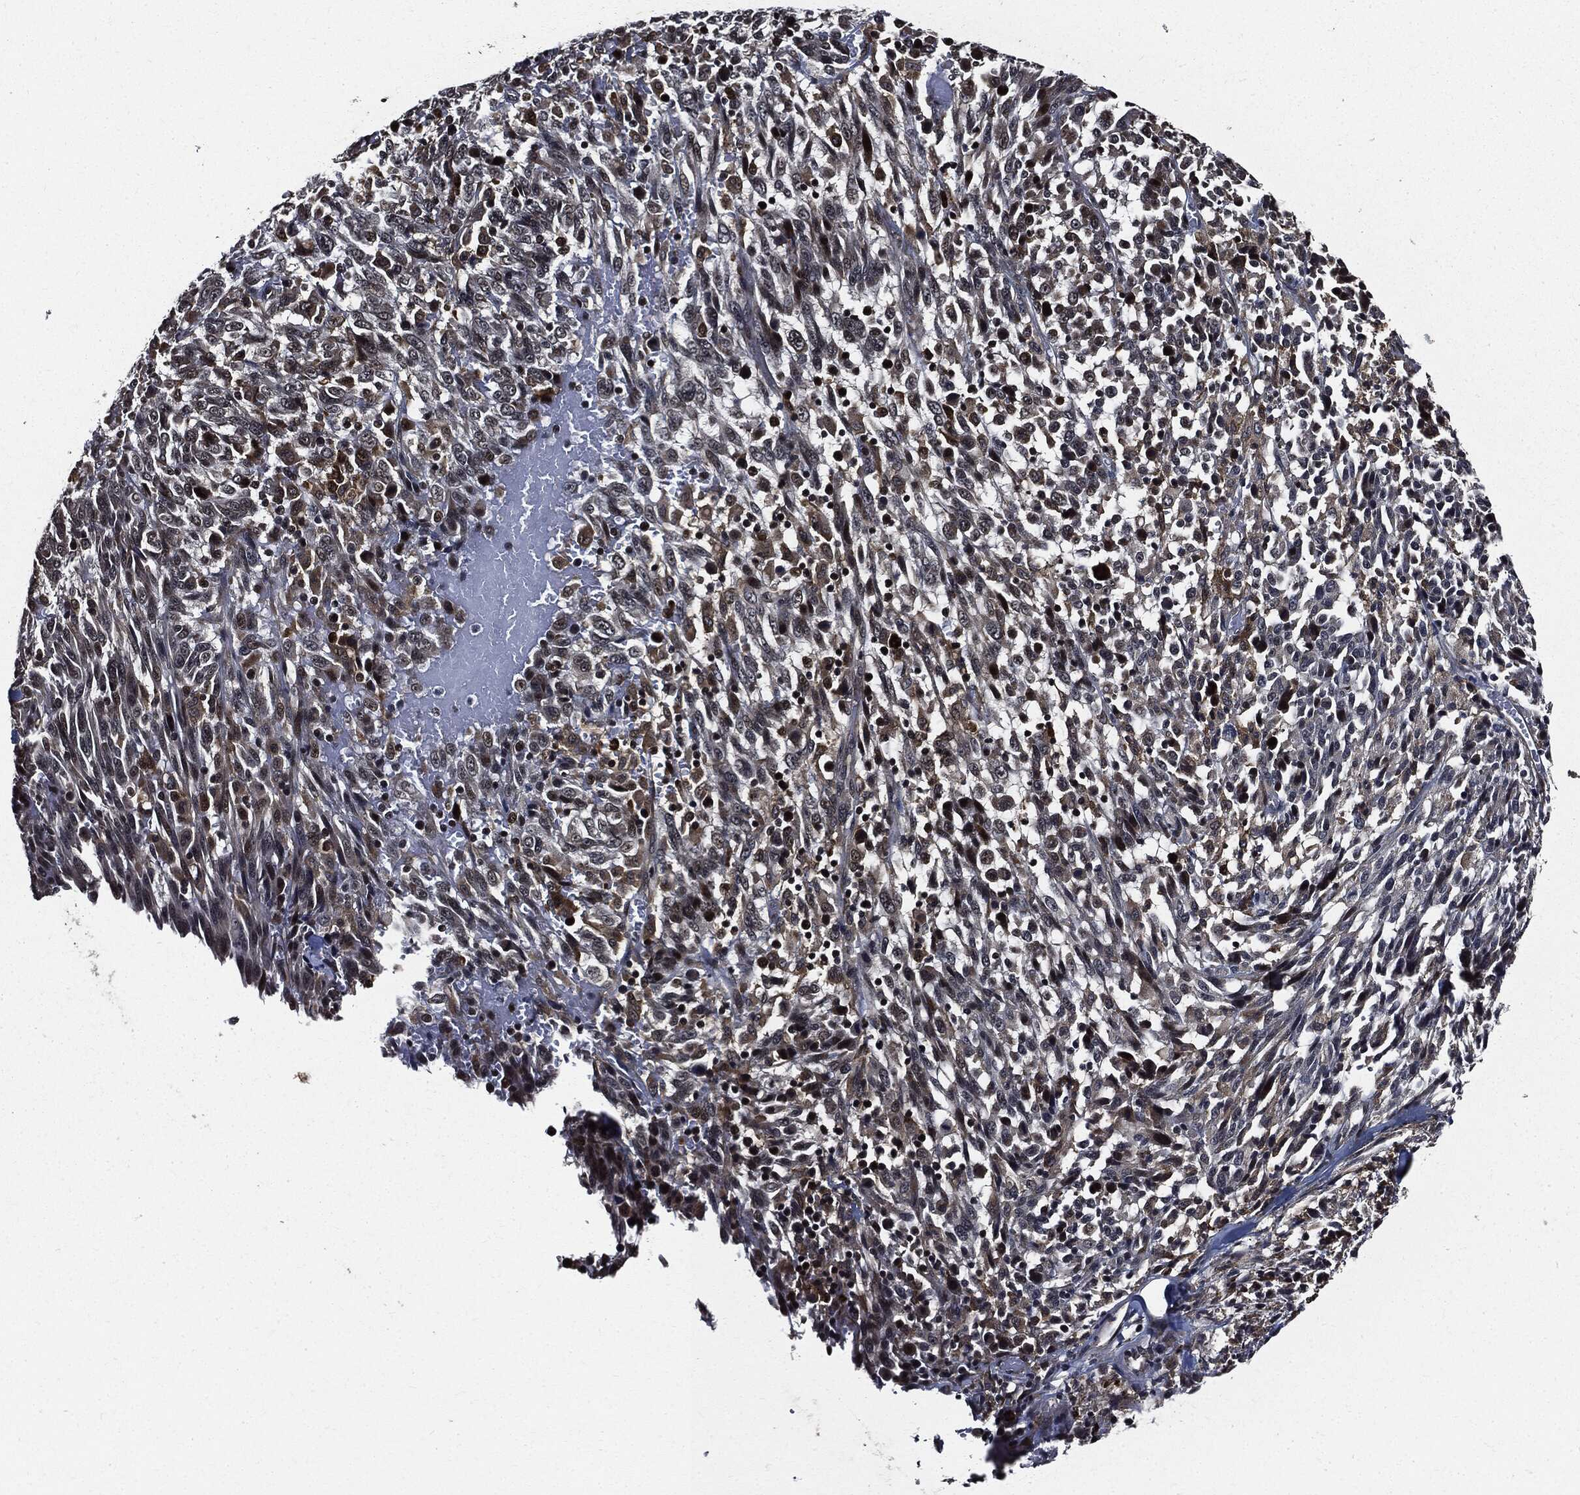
{"staining": {"intensity": "weak", "quantity": "<25%", "location": "cytoplasmic/membranous"}, "tissue": "melanoma", "cell_type": "Tumor cells", "image_type": "cancer", "snomed": [{"axis": "morphology", "description": "Malignant melanoma, NOS"}, {"axis": "topography", "description": "Skin"}], "caption": "The immunohistochemistry photomicrograph has no significant expression in tumor cells of malignant melanoma tissue.", "gene": "SUGT1", "patient": {"sex": "female", "age": 91}}